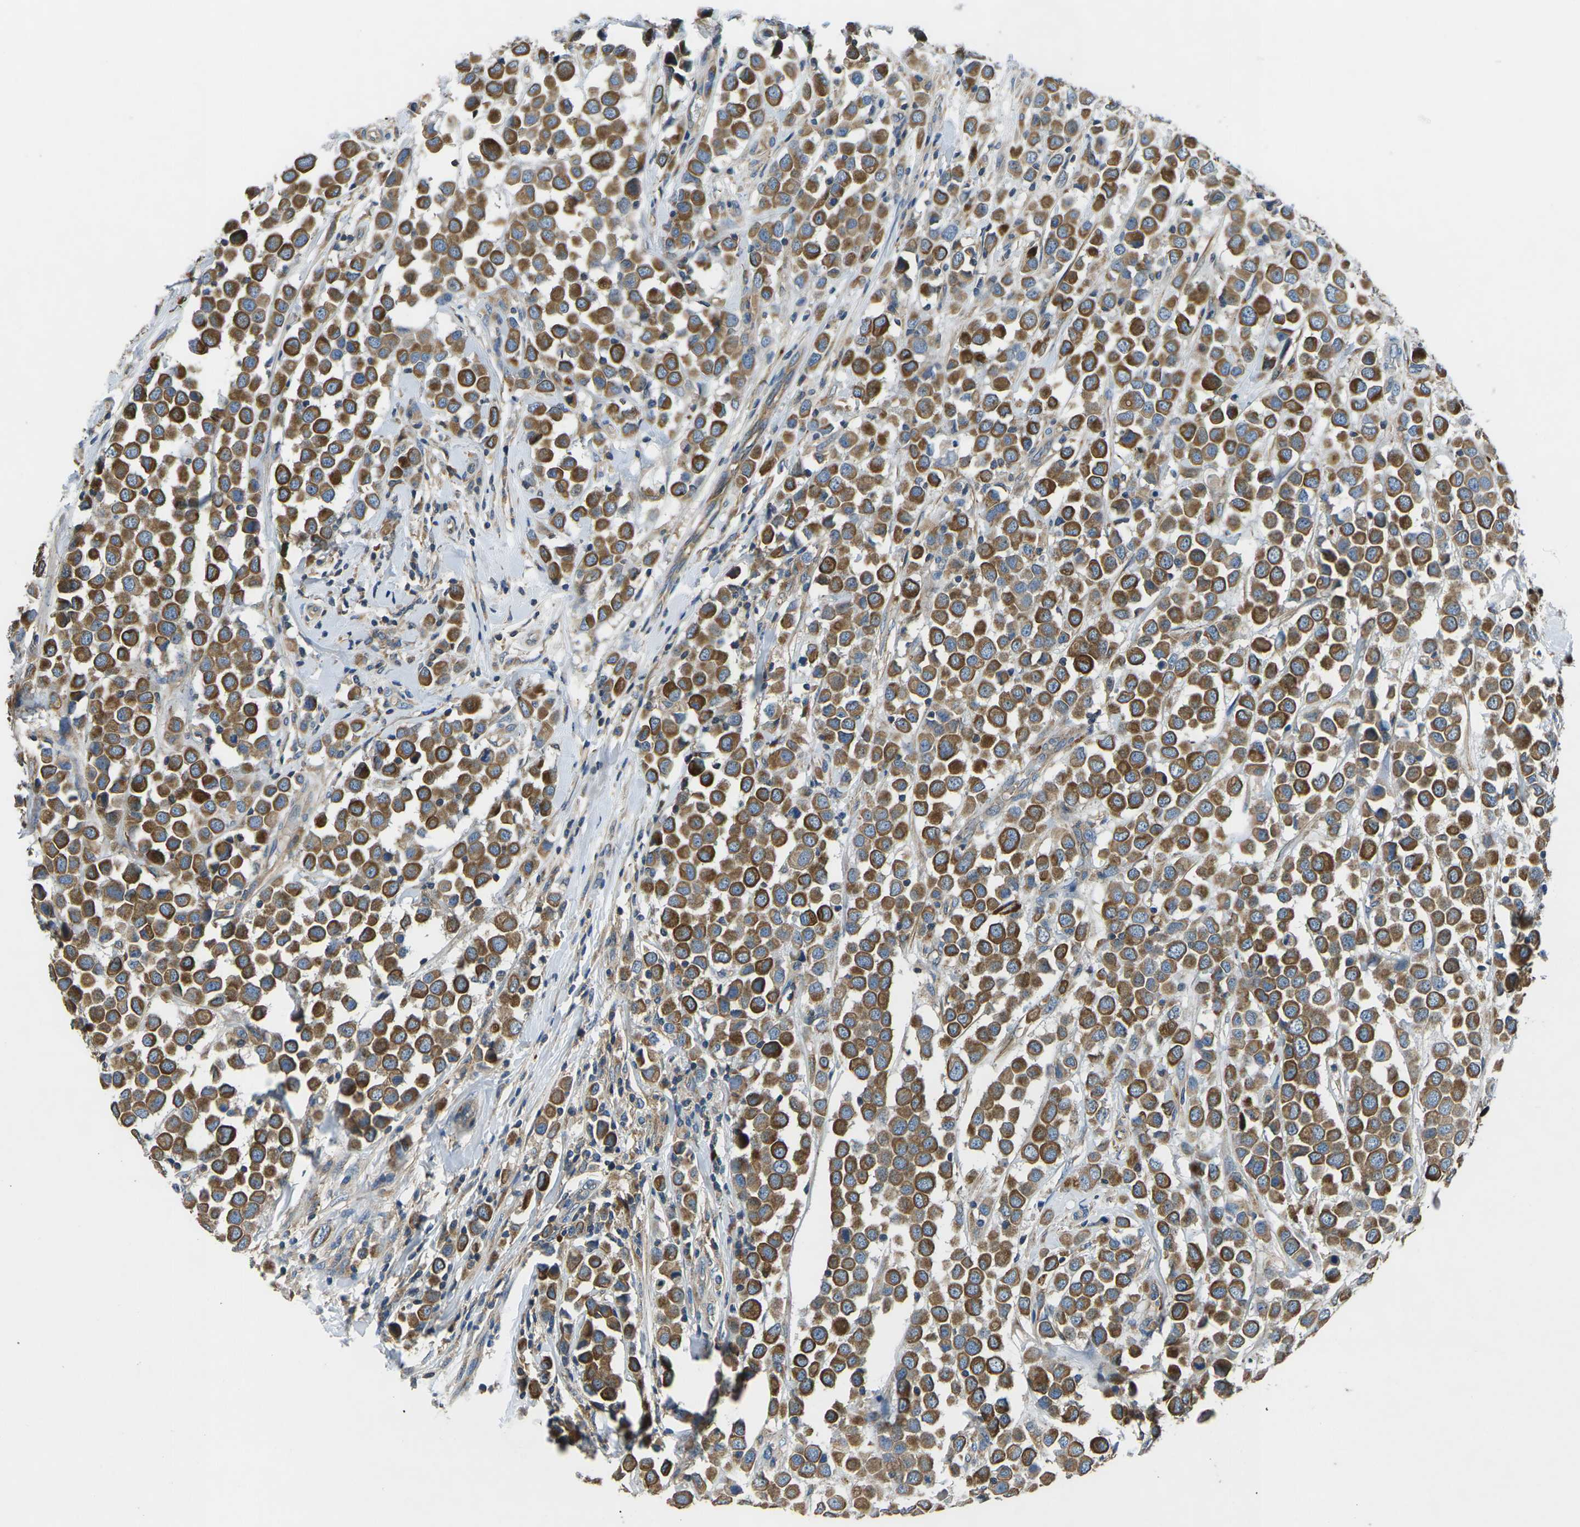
{"staining": {"intensity": "moderate", "quantity": ">75%", "location": "cytoplasmic/membranous"}, "tissue": "breast cancer", "cell_type": "Tumor cells", "image_type": "cancer", "snomed": [{"axis": "morphology", "description": "Duct carcinoma"}, {"axis": "topography", "description": "Breast"}], "caption": "Immunohistochemistry (IHC) micrograph of human breast cancer stained for a protein (brown), which reveals medium levels of moderate cytoplasmic/membranous staining in approximately >75% of tumor cells.", "gene": "KCNJ15", "patient": {"sex": "female", "age": 61}}